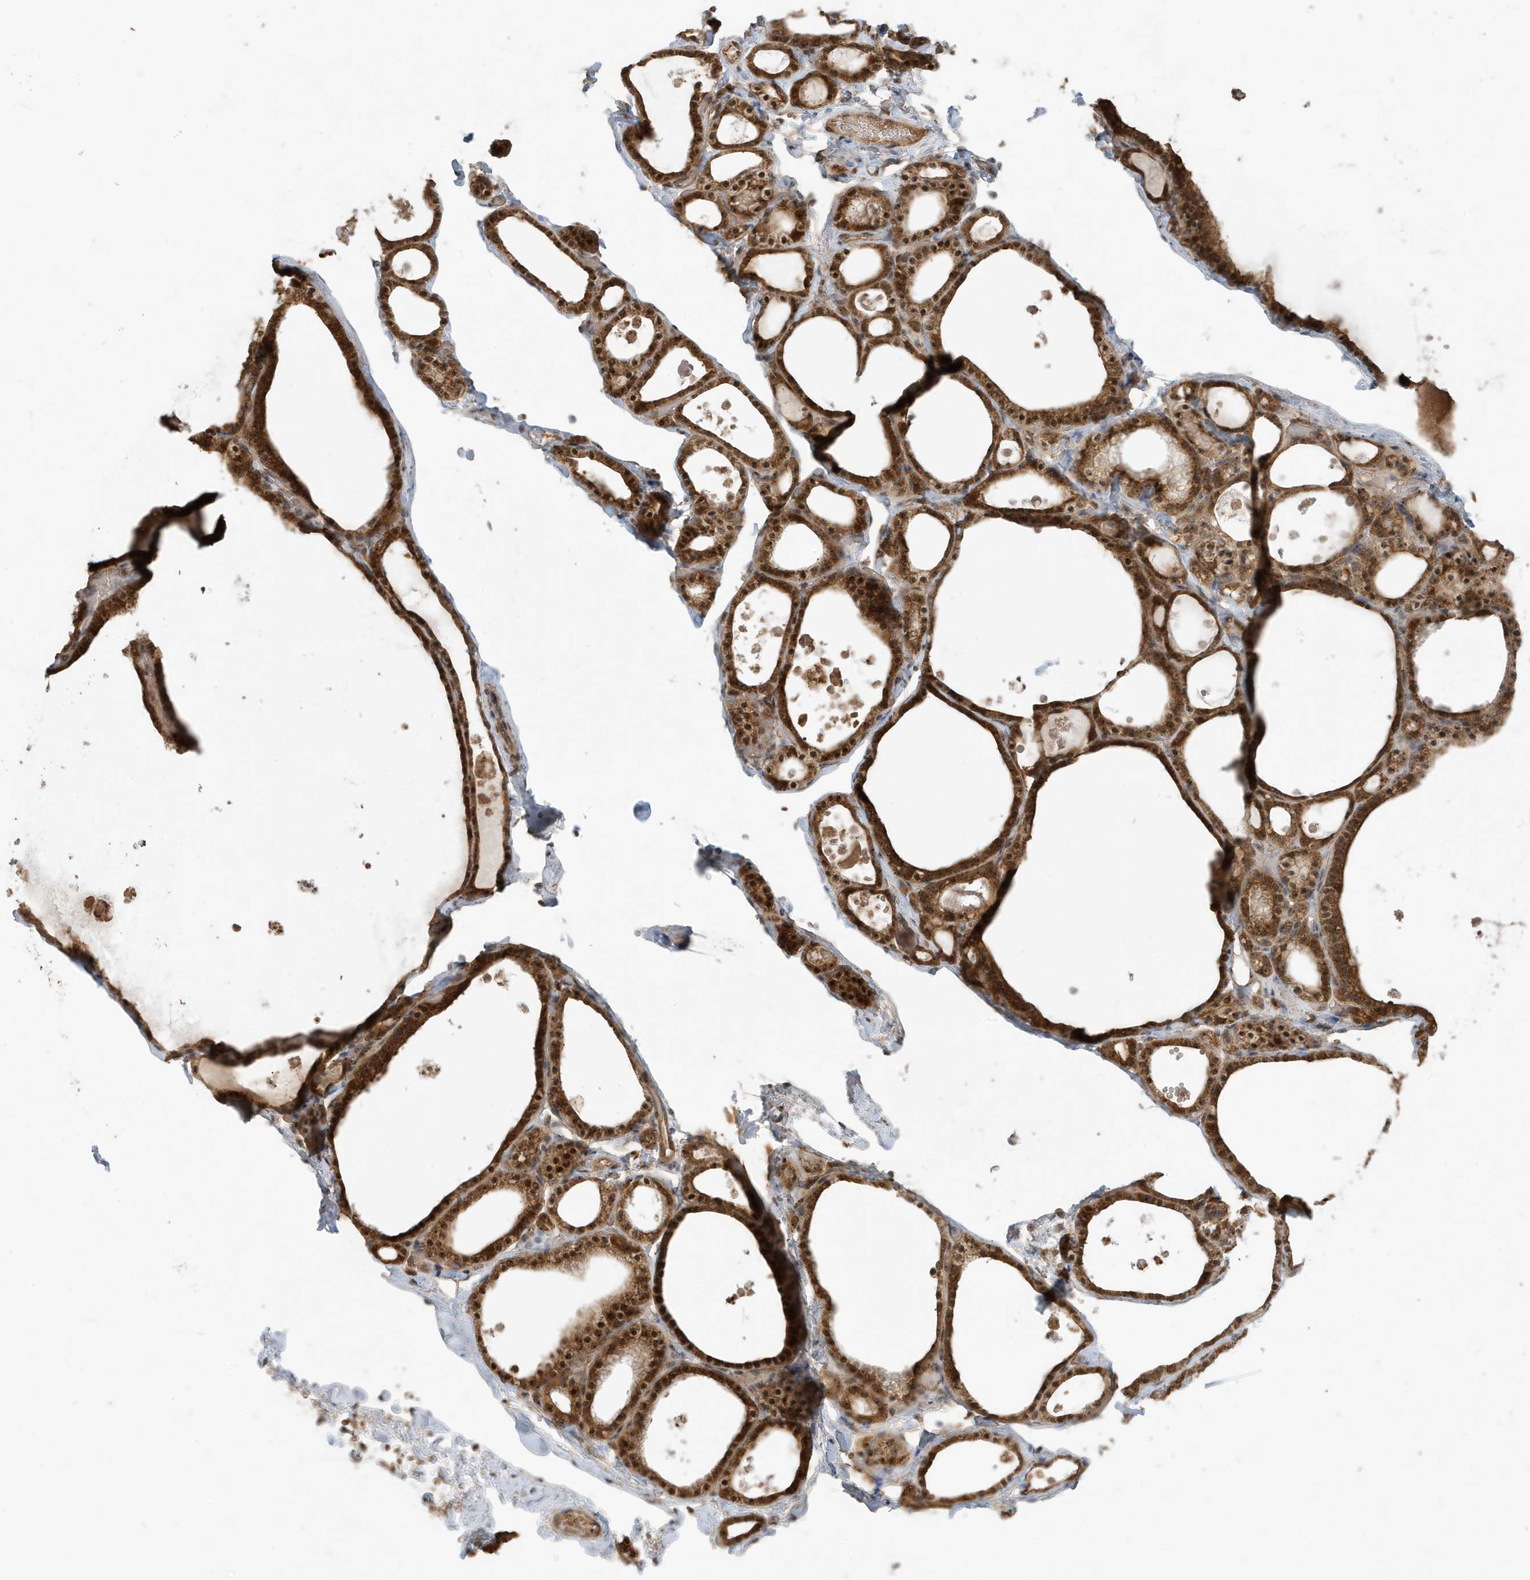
{"staining": {"intensity": "strong", "quantity": ">75%", "location": "cytoplasmic/membranous,nuclear"}, "tissue": "thyroid gland", "cell_type": "Glandular cells", "image_type": "normal", "snomed": [{"axis": "morphology", "description": "Normal tissue, NOS"}, {"axis": "topography", "description": "Thyroid gland"}], "caption": "Benign thyroid gland displays strong cytoplasmic/membranous,nuclear staining in about >75% of glandular cells, visualized by immunohistochemistry.", "gene": "ABCB9", "patient": {"sex": "male", "age": 56}}